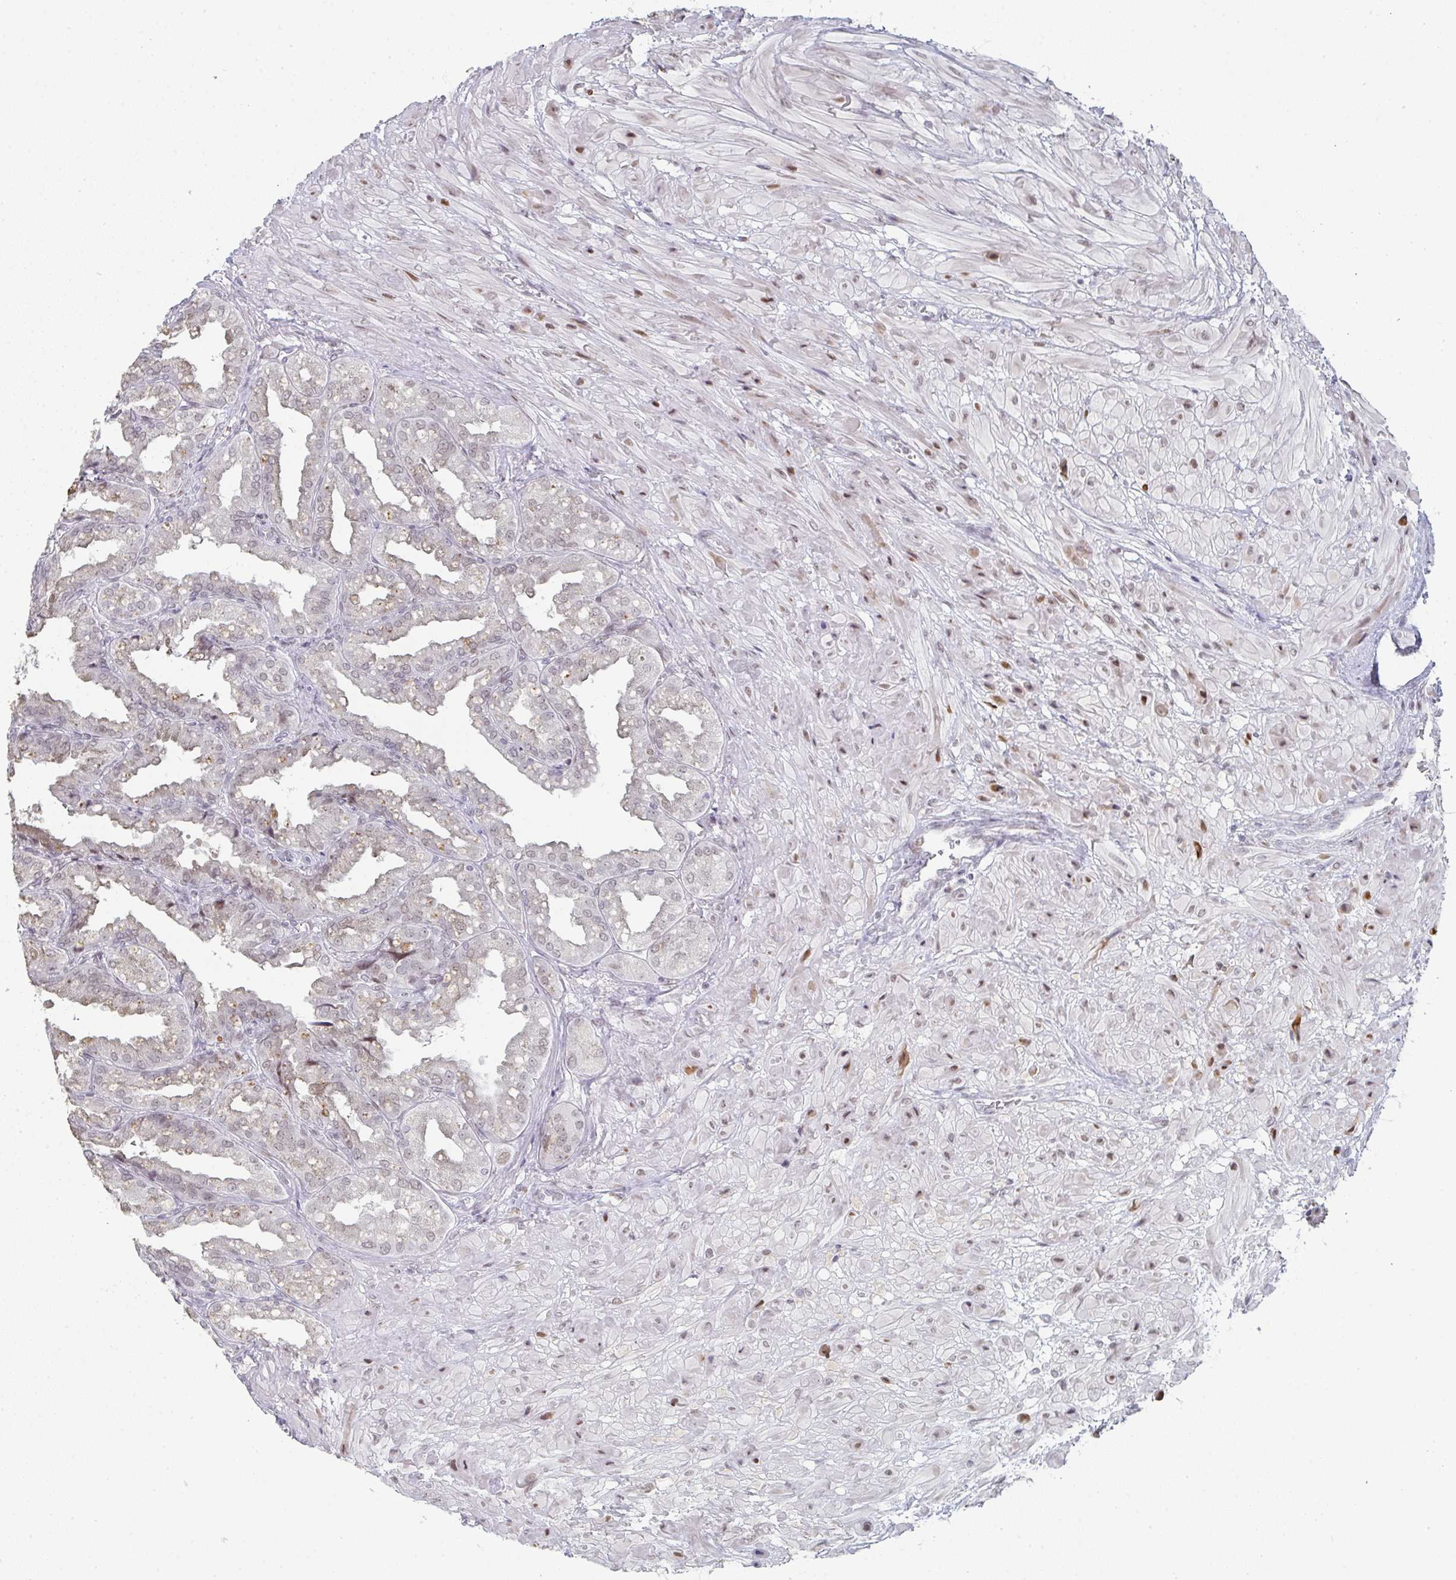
{"staining": {"intensity": "moderate", "quantity": "<25%", "location": "cytoplasmic/membranous,nuclear"}, "tissue": "seminal vesicle", "cell_type": "Glandular cells", "image_type": "normal", "snomed": [{"axis": "morphology", "description": "Normal tissue, NOS"}, {"axis": "topography", "description": "Seminal veicle"}], "caption": "The image displays staining of normal seminal vesicle, revealing moderate cytoplasmic/membranous,nuclear protein positivity (brown color) within glandular cells.", "gene": "LIN54", "patient": {"sex": "male", "age": 55}}